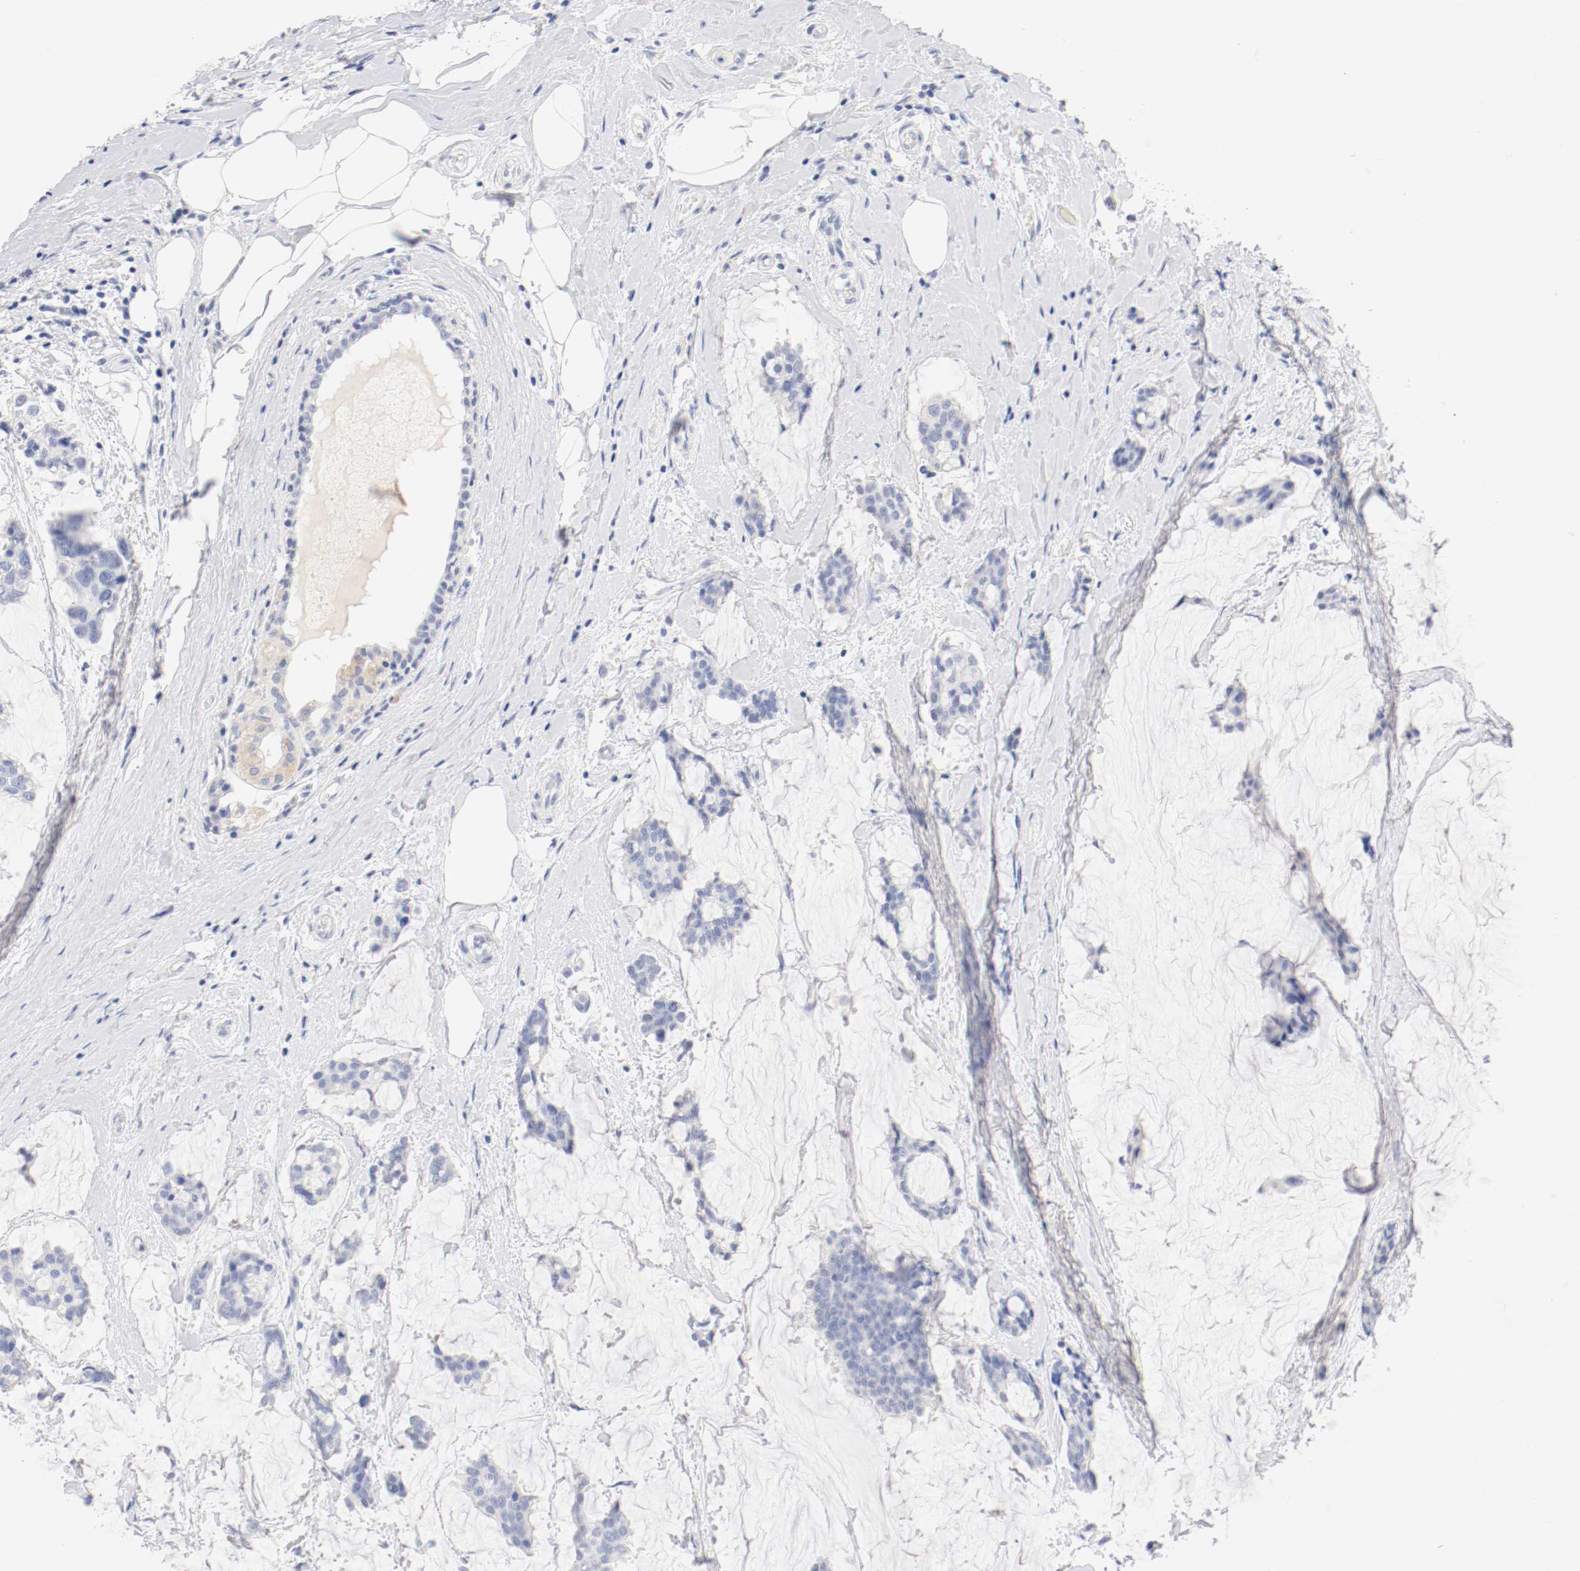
{"staining": {"intensity": "negative", "quantity": "none", "location": "none"}, "tissue": "breast cancer", "cell_type": "Tumor cells", "image_type": "cancer", "snomed": [{"axis": "morphology", "description": "Duct carcinoma"}, {"axis": "topography", "description": "Breast"}], "caption": "High power microscopy image of an immunohistochemistry (IHC) image of breast cancer (invasive ductal carcinoma), revealing no significant staining in tumor cells.", "gene": "HOMER1", "patient": {"sex": "female", "age": 93}}